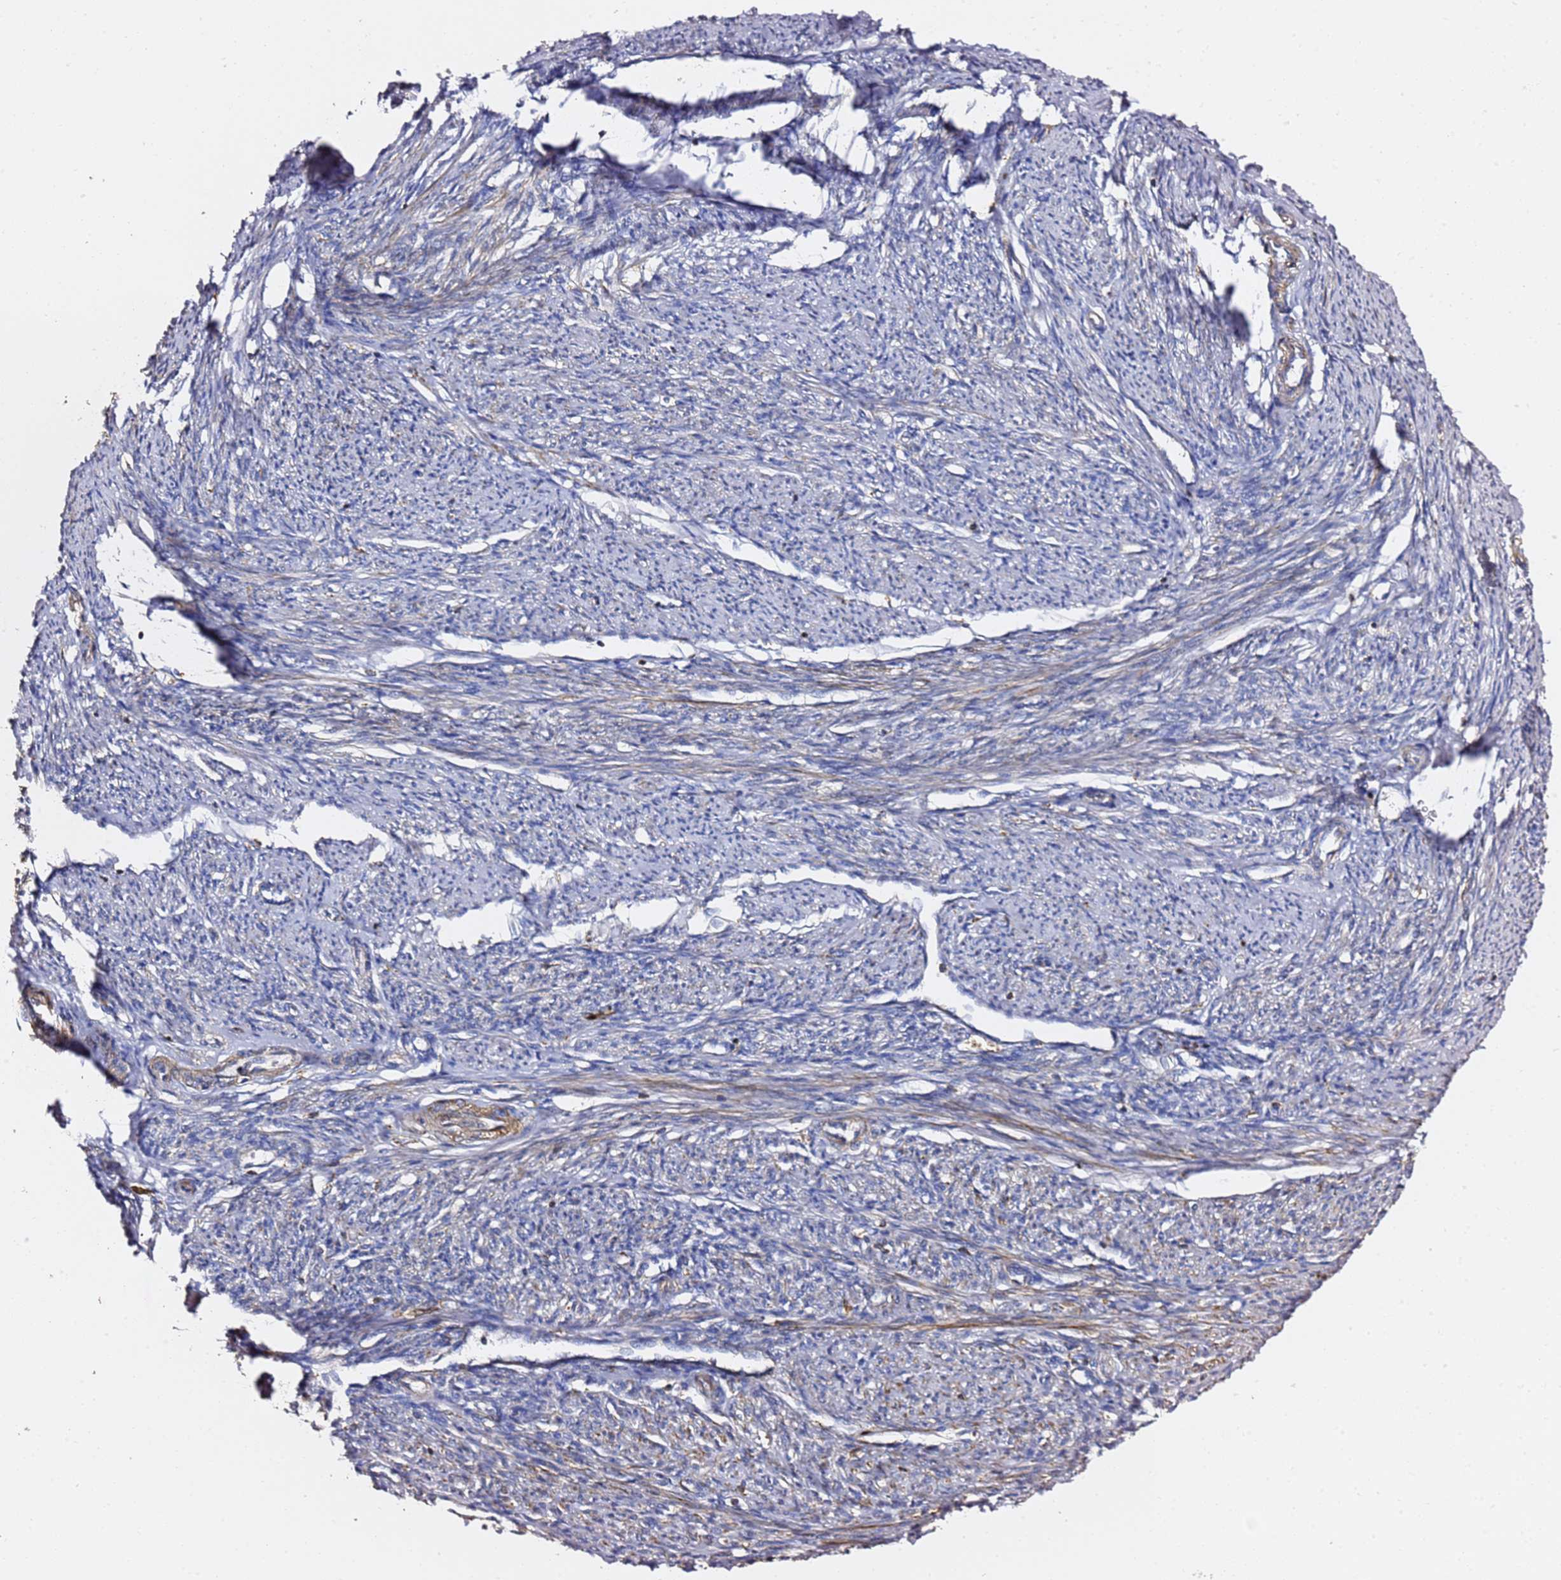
{"staining": {"intensity": "strong", "quantity": "25%-75%", "location": "cytoplasmic/membranous"}, "tissue": "smooth muscle", "cell_type": "Smooth muscle cells", "image_type": "normal", "snomed": [{"axis": "morphology", "description": "Normal tissue, NOS"}, {"axis": "topography", "description": "Smooth muscle"}, {"axis": "topography", "description": "Uterus"}], "caption": "Protein expression by immunohistochemistry exhibits strong cytoplasmic/membranous positivity in about 25%-75% of smooth muscle cells in benign smooth muscle.", "gene": "ZFP36L2", "patient": {"sex": "female", "age": 59}}